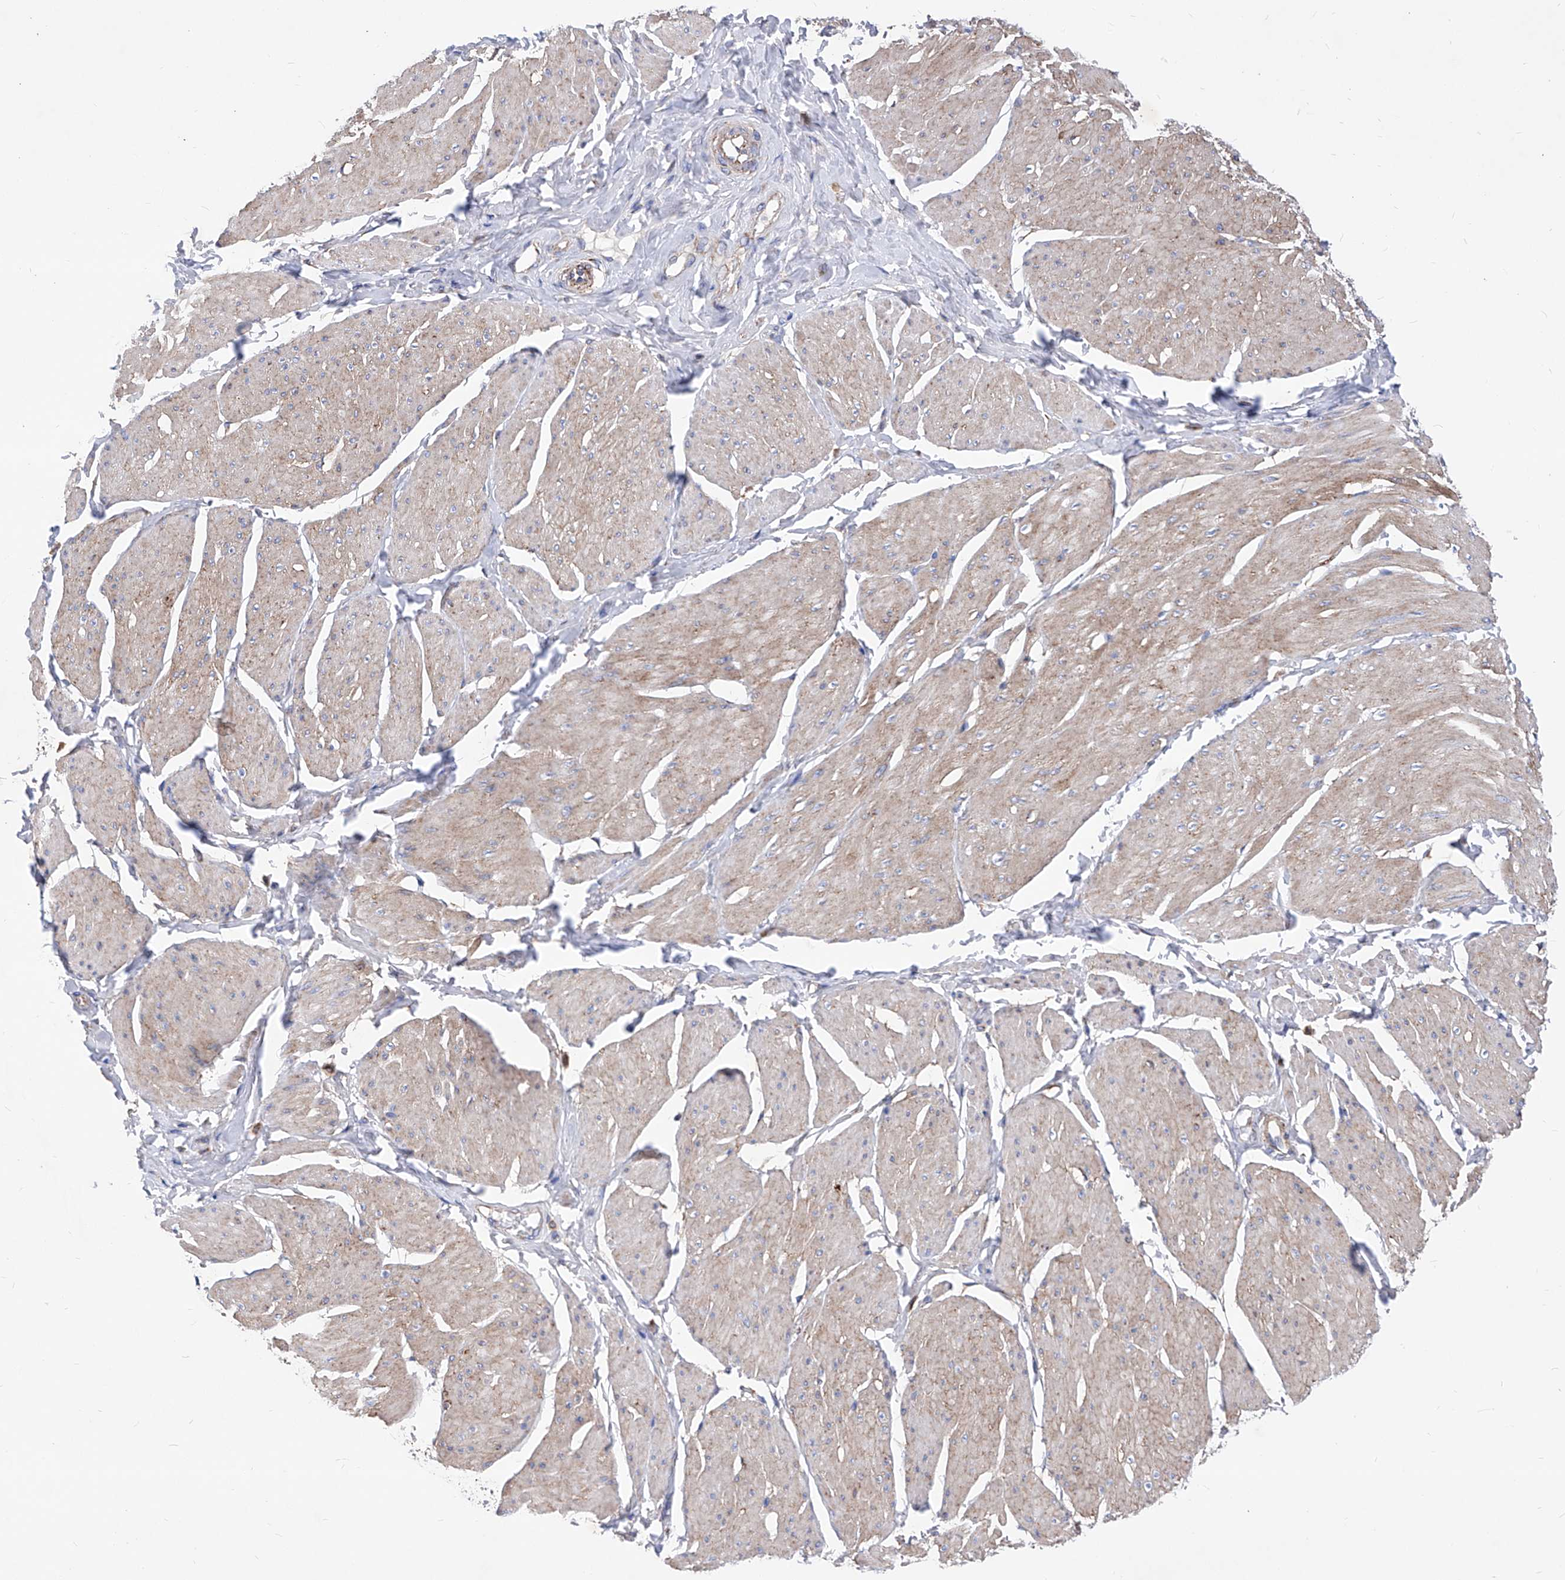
{"staining": {"intensity": "weak", "quantity": "25%-75%", "location": "cytoplasmic/membranous"}, "tissue": "smooth muscle", "cell_type": "Smooth muscle cells", "image_type": "normal", "snomed": [{"axis": "morphology", "description": "Urothelial carcinoma, High grade"}, {"axis": "topography", "description": "Urinary bladder"}], "caption": "An image showing weak cytoplasmic/membranous staining in approximately 25%-75% of smooth muscle cells in benign smooth muscle, as visualized by brown immunohistochemical staining.", "gene": "HRNR", "patient": {"sex": "male", "age": 46}}